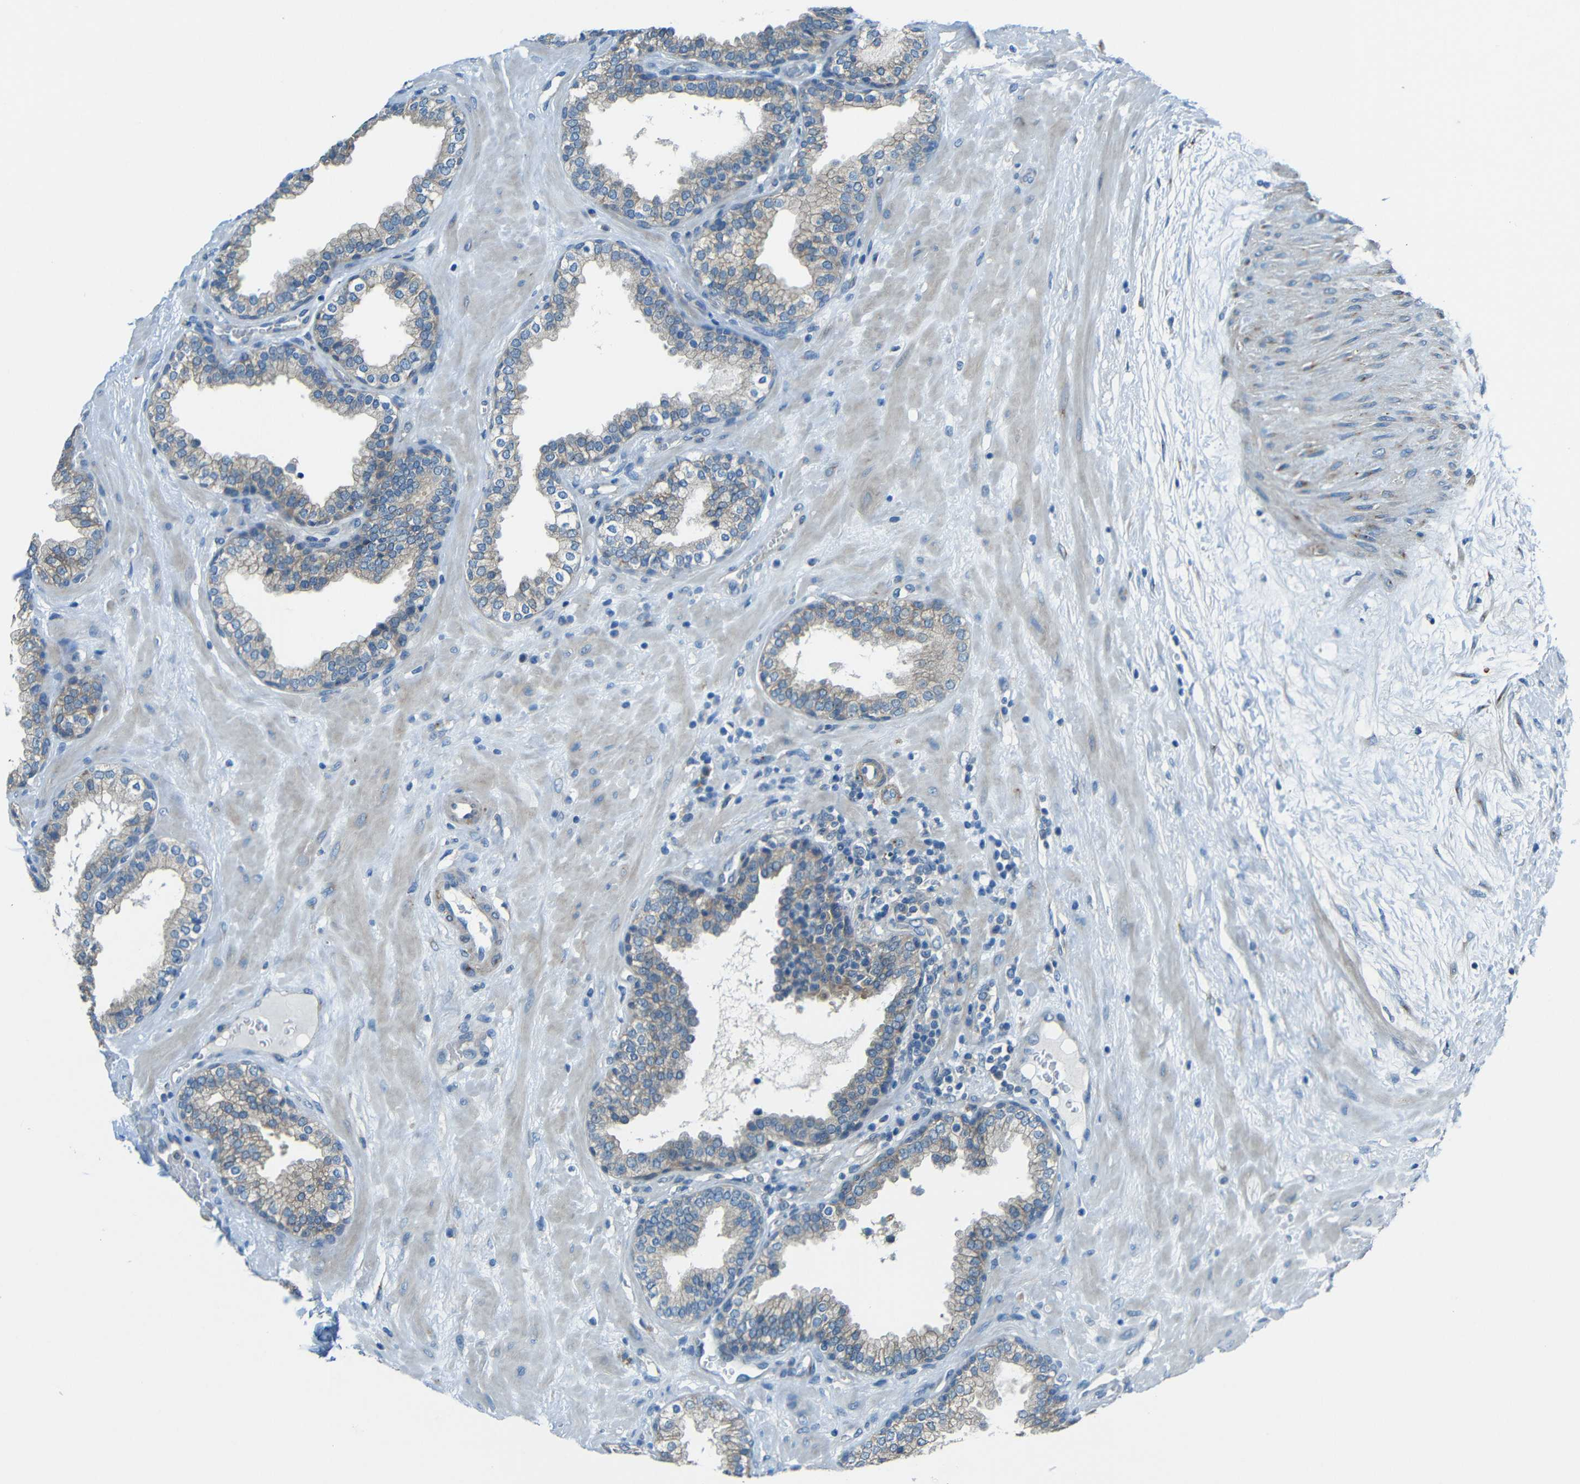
{"staining": {"intensity": "moderate", "quantity": "25%-75%", "location": "cytoplasmic/membranous"}, "tissue": "prostate", "cell_type": "Glandular cells", "image_type": "normal", "snomed": [{"axis": "morphology", "description": "Normal tissue, NOS"}, {"axis": "topography", "description": "Prostate"}], "caption": "Unremarkable prostate reveals moderate cytoplasmic/membranous positivity in approximately 25%-75% of glandular cells (brown staining indicates protein expression, while blue staining denotes nuclei)..", "gene": "CYP26B1", "patient": {"sex": "male", "age": 51}}